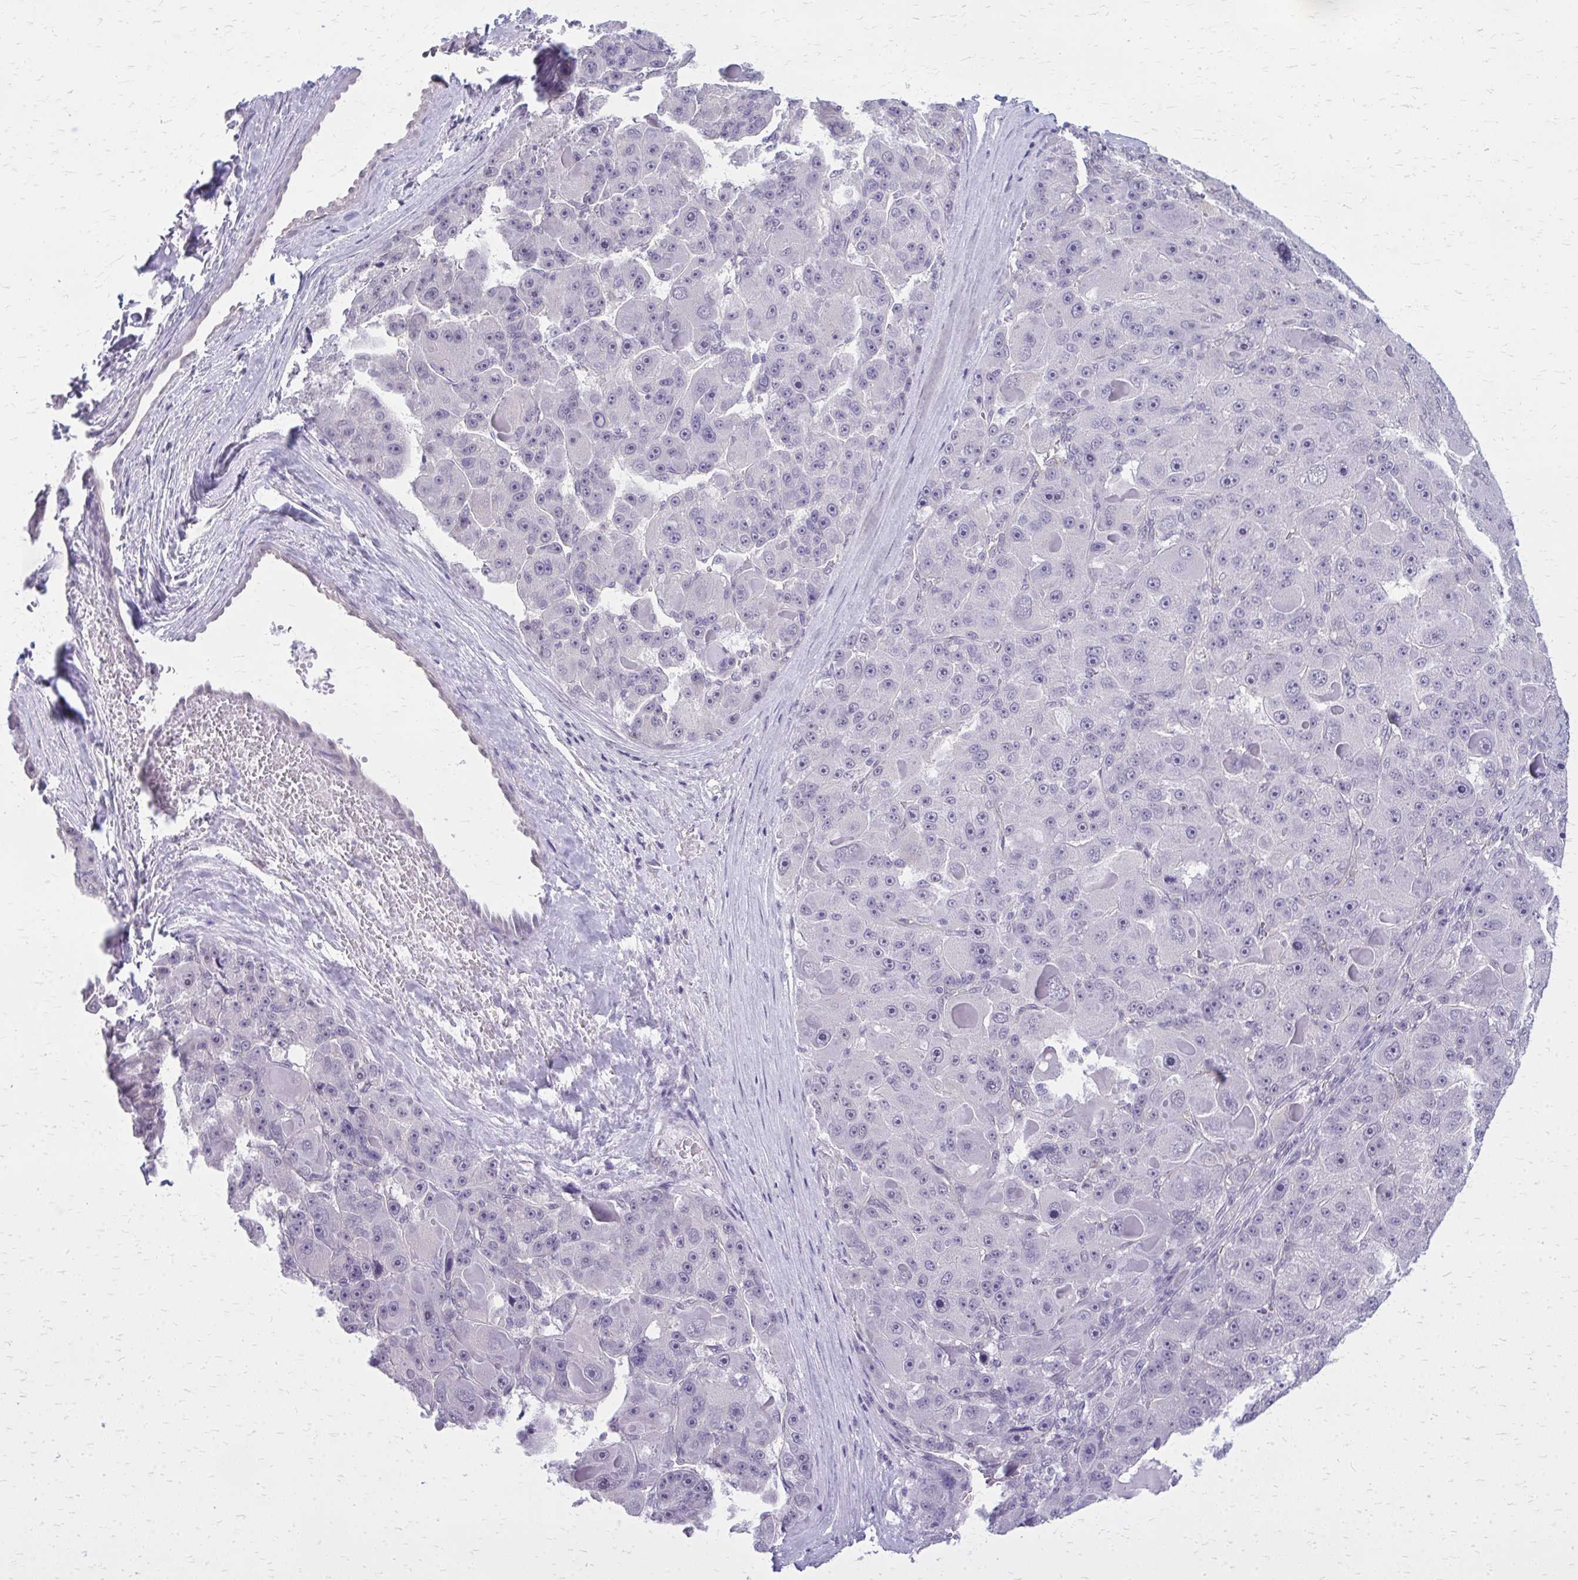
{"staining": {"intensity": "negative", "quantity": "none", "location": "none"}, "tissue": "liver cancer", "cell_type": "Tumor cells", "image_type": "cancer", "snomed": [{"axis": "morphology", "description": "Carcinoma, Hepatocellular, NOS"}, {"axis": "topography", "description": "Liver"}], "caption": "The immunohistochemistry histopathology image has no significant expression in tumor cells of liver cancer tissue.", "gene": "PLCB1", "patient": {"sex": "male", "age": 76}}